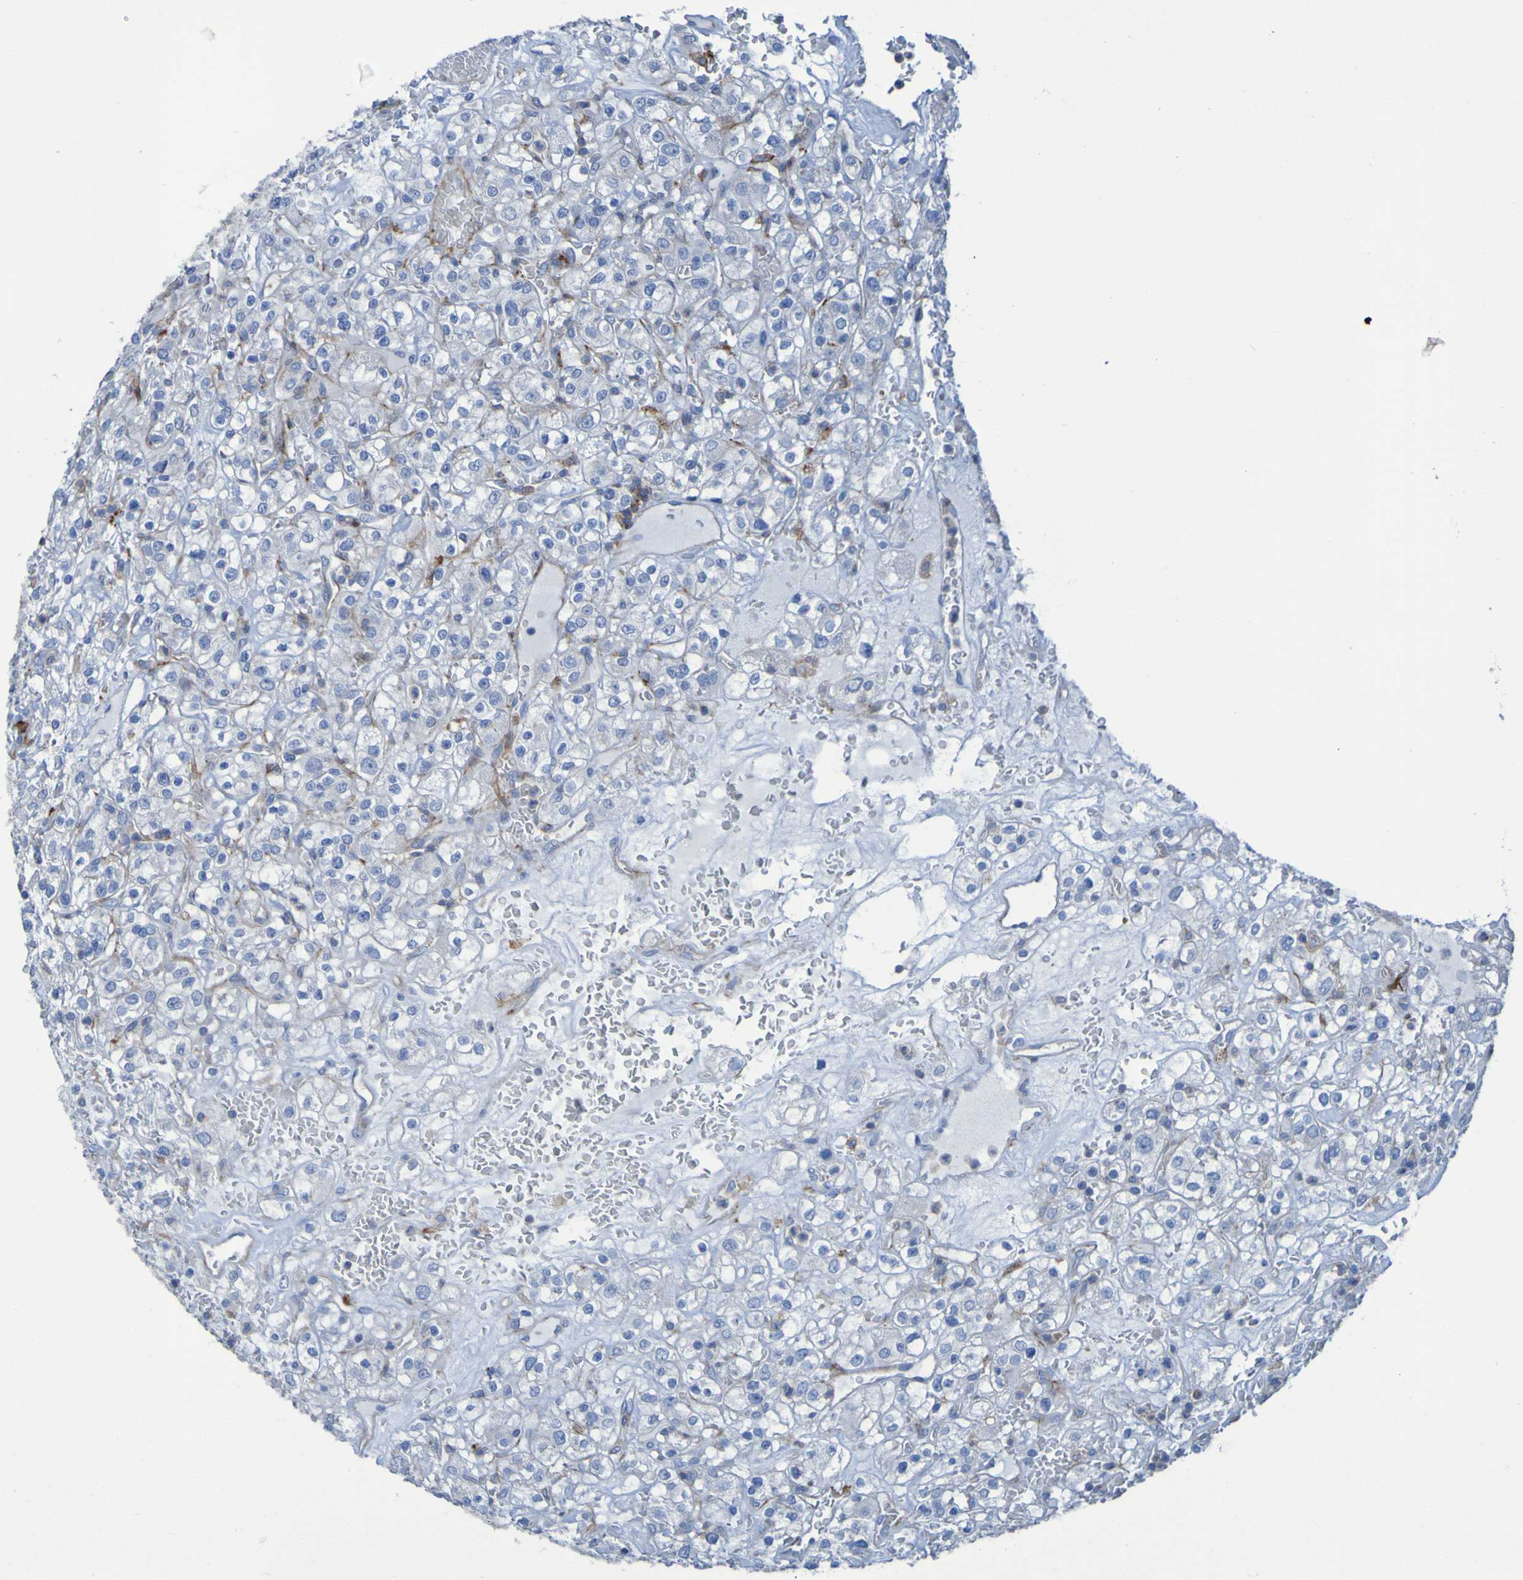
{"staining": {"intensity": "moderate", "quantity": "<25%", "location": "cytoplasmic/membranous"}, "tissue": "renal cancer", "cell_type": "Tumor cells", "image_type": "cancer", "snomed": [{"axis": "morphology", "description": "Normal tissue, NOS"}, {"axis": "morphology", "description": "Adenocarcinoma, NOS"}, {"axis": "topography", "description": "Kidney"}], "caption": "Adenocarcinoma (renal) stained with a brown dye displays moderate cytoplasmic/membranous positive staining in approximately <25% of tumor cells.", "gene": "RNF182", "patient": {"sex": "female", "age": 72}}